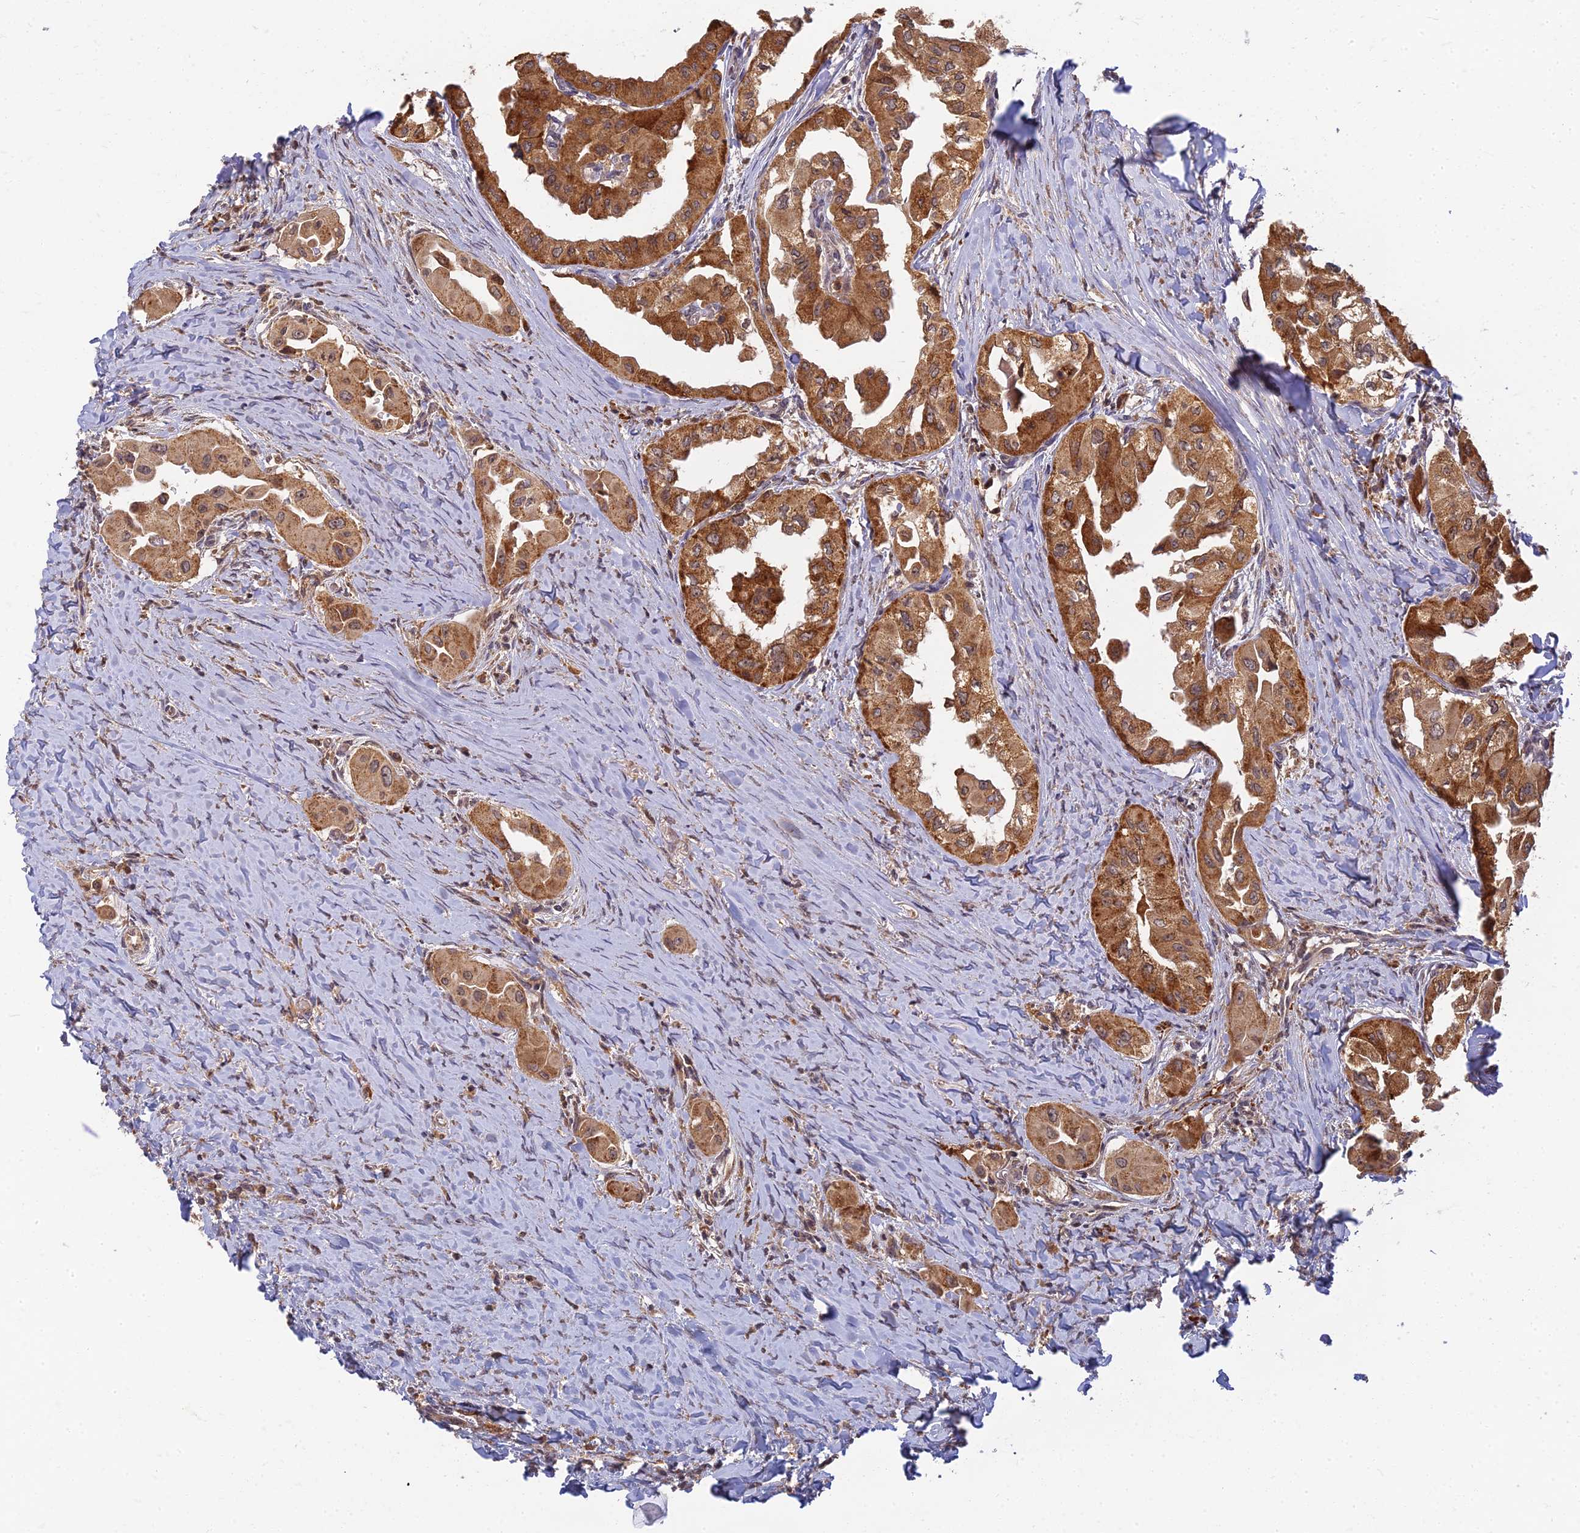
{"staining": {"intensity": "strong", "quantity": ">75%", "location": "cytoplasmic/membranous"}, "tissue": "thyroid cancer", "cell_type": "Tumor cells", "image_type": "cancer", "snomed": [{"axis": "morphology", "description": "Papillary adenocarcinoma, NOS"}, {"axis": "topography", "description": "Thyroid gland"}], "caption": "Approximately >75% of tumor cells in human thyroid papillary adenocarcinoma exhibit strong cytoplasmic/membranous protein positivity as visualized by brown immunohistochemical staining.", "gene": "RGL3", "patient": {"sex": "female", "age": 59}}